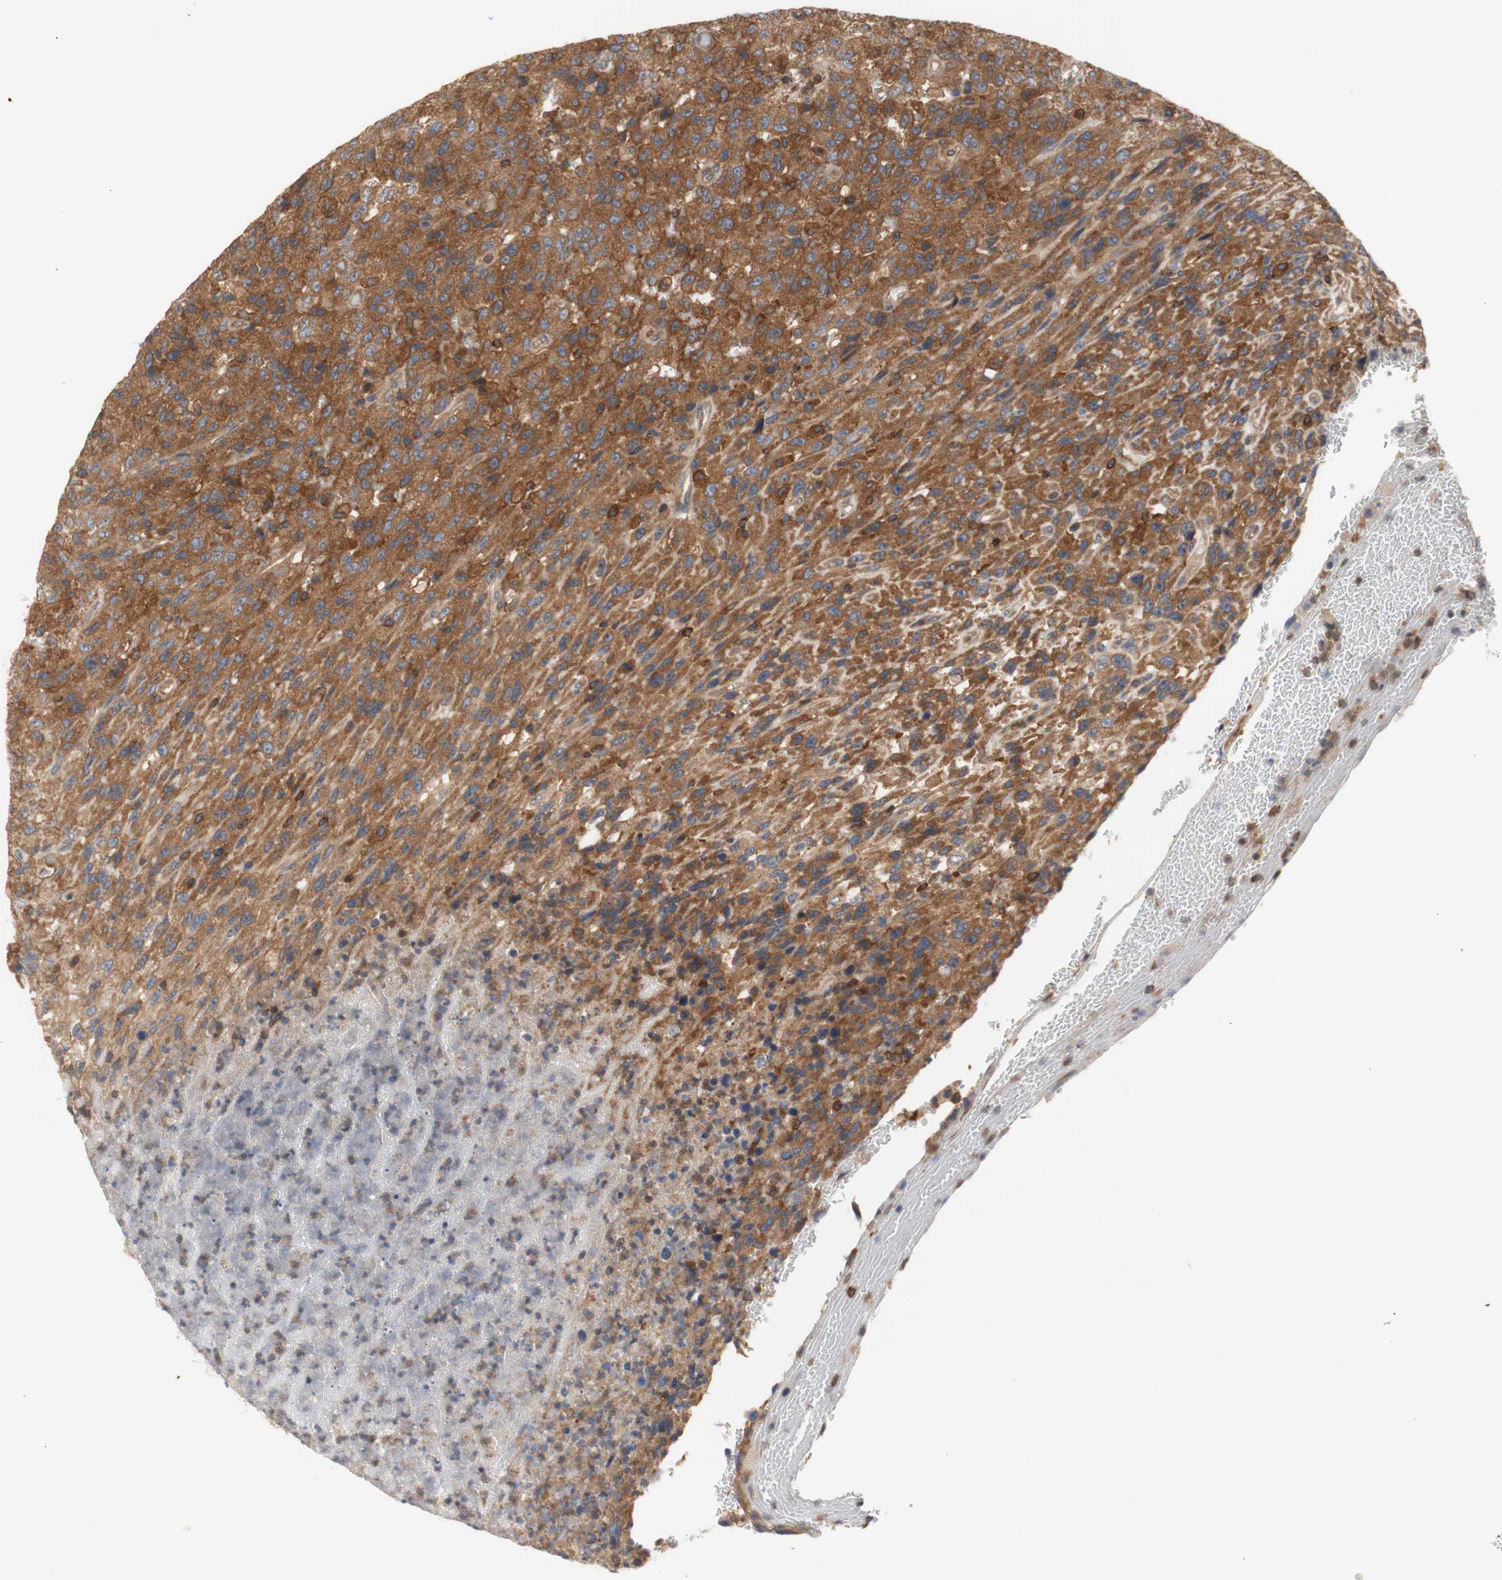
{"staining": {"intensity": "strong", "quantity": ">75%", "location": "cytoplasmic/membranous"}, "tissue": "urothelial cancer", "cell_type": "Tumor cells", "image_type": "cancer", "snomed": [{"axis": "morphology", "description": "Urothelial carcinoma, High grade"}, {"axis": "topography", "description": "Urinary bladder"}], "caption": "The micrograph exhibits a brown stain indicating the presence of a protein in the cytoplasmic/membranous of tumor cells in urothelial cancer. Nuclei are stained in blue.", "gene": "IKBKG", "patient": {"sex": "male", "age": 66}}